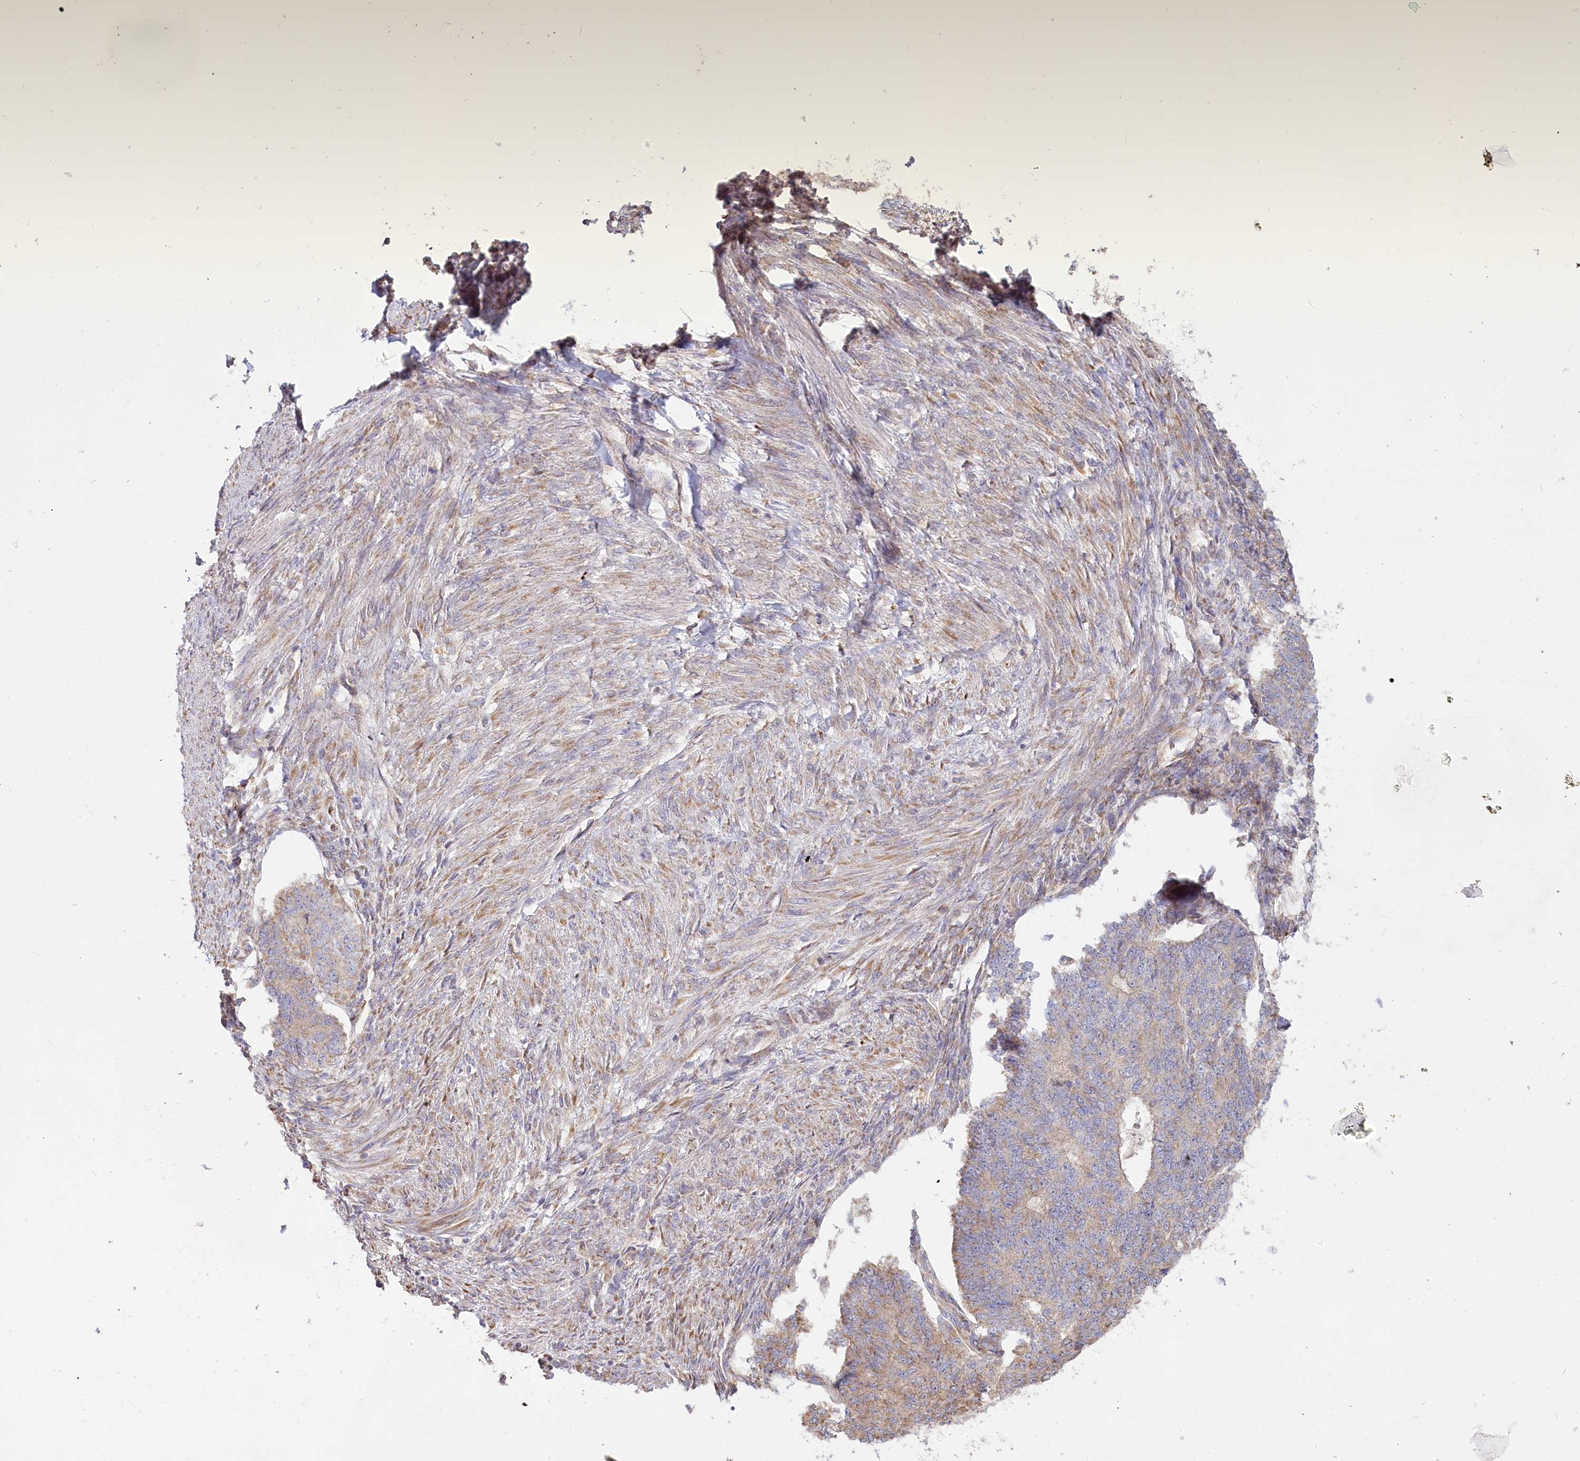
{"staining": {"intensity": "moderate", "quantity": "25%-75%", "location": "cytoplasmic/membranous"}, "tissue": "endometrial cancer", "cell_type": "Tumor cells", "image_type": "cancer", "snomed": [{"axis": "morphology", "description": "Adenocarcinoma, NOS"}, {"axis": "topography", "description": "Endometrium"}], "caption": "High-magnification brightfield microscopy of endometrial cancer (adenocarcinoma) stained with DAB (3,3'-diaminobenzidine) (brown) and counterstained with hematoxylin (blue). tumor cells exhibit moderate cytoplasmic/membranous positivity is identified in about25%-75% of cells.", "gene": "ACOX2", "patient": {"sex": "female", "age": 32}}